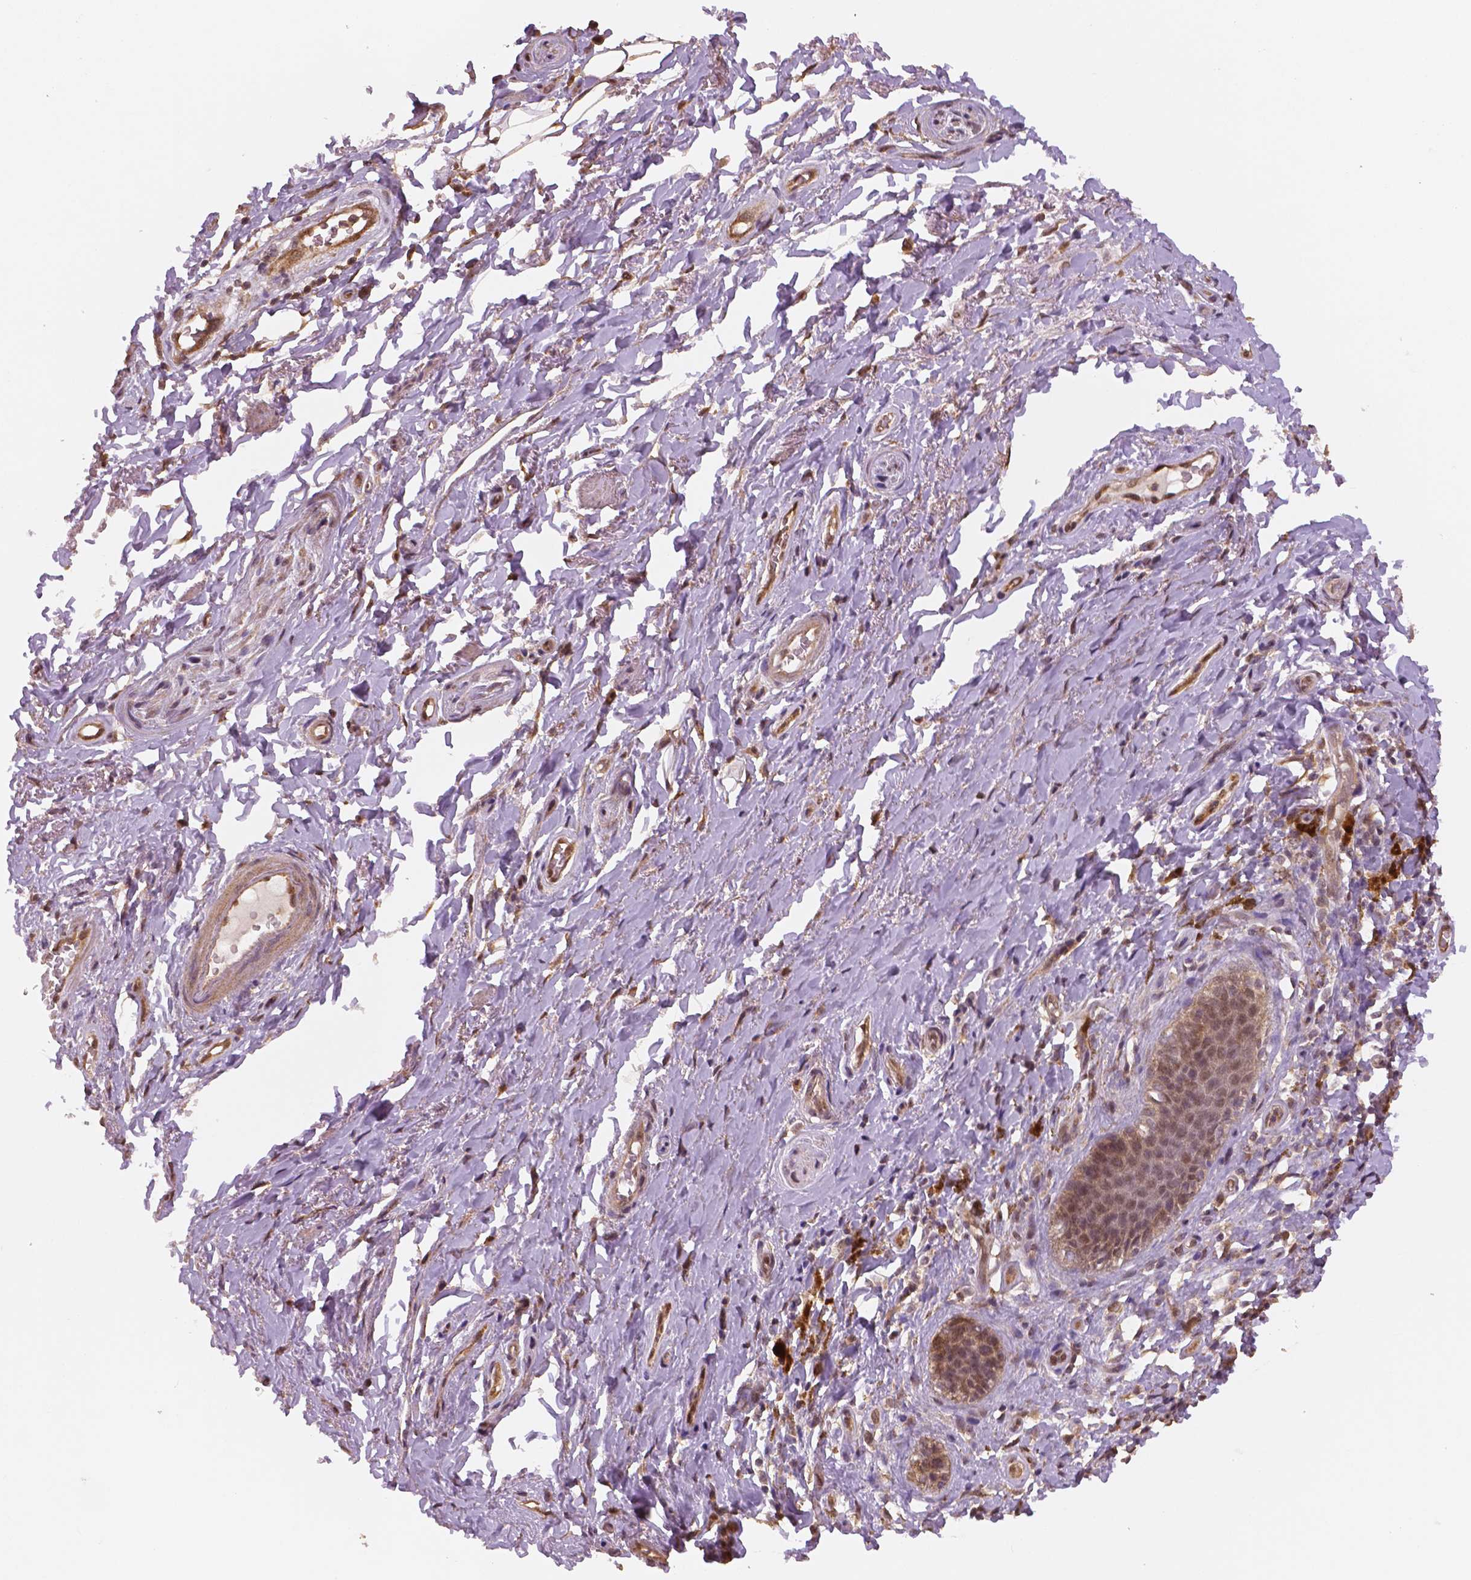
{"staining": {"intensity": "moderate", "quantity": ">75%", "location": "nuclear"}, "tissue": "adipose tissue", "cell_type": "Adipocytes", "image_type": "normal", "snomed": [{"axis": "morphology", "description": "Normal tissue, NOS"}, {"axis": "topography", "description": "Anal"}, {"axis": "topography", "description": "Peripheral nerve tissue"}], "caption": "The histopathology image demonstrates staining of benign adipose tissue, revealing moderate nuclear protein staining (brown color) within adipocytes.", "gene": "STAT3", "patient": {"sex": "male", "age": 53}}